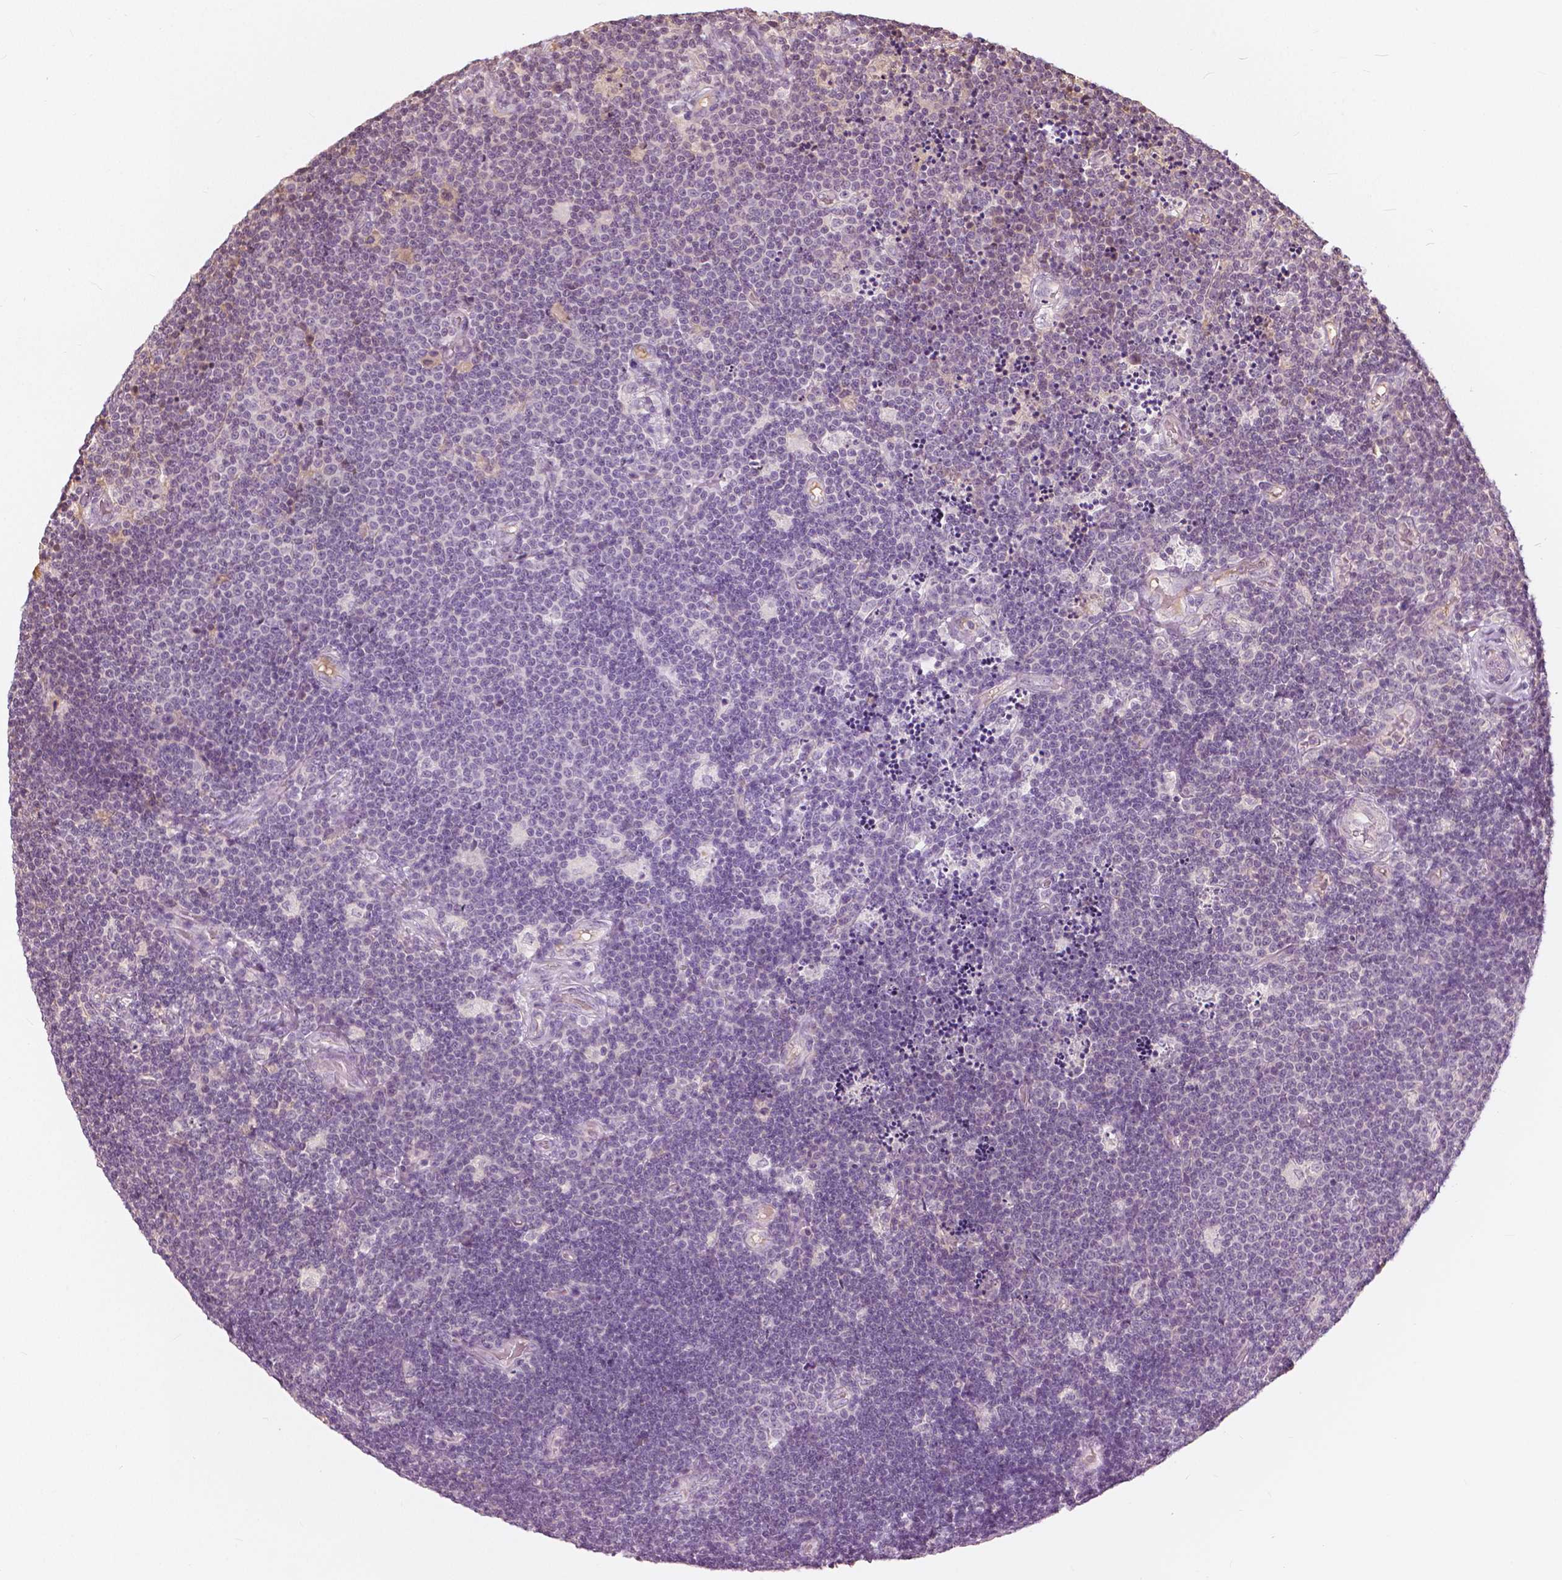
{"staining": {"intensity": "negative", "quantity": "none", "location": "none"}, "tissue": "lymphoma", "cell_type": "Tumor cells", "image_type": "cancer", "snomed": [{"axis": "morphology", "description": "Malignant lymphoma, non-Hodgkin's type, Low grade"}, {"axis": "topography", "description": "Brain"}], "caption": "Malignant lymphoma, non-Hodgkin's type (low-grade) was stained to show a protein in brown. There is no significant staining in tumor cells. Nuclei are stained in blue.", "gene": "ANGPTL4", "patient": {"sex": "female", "age": 66}}